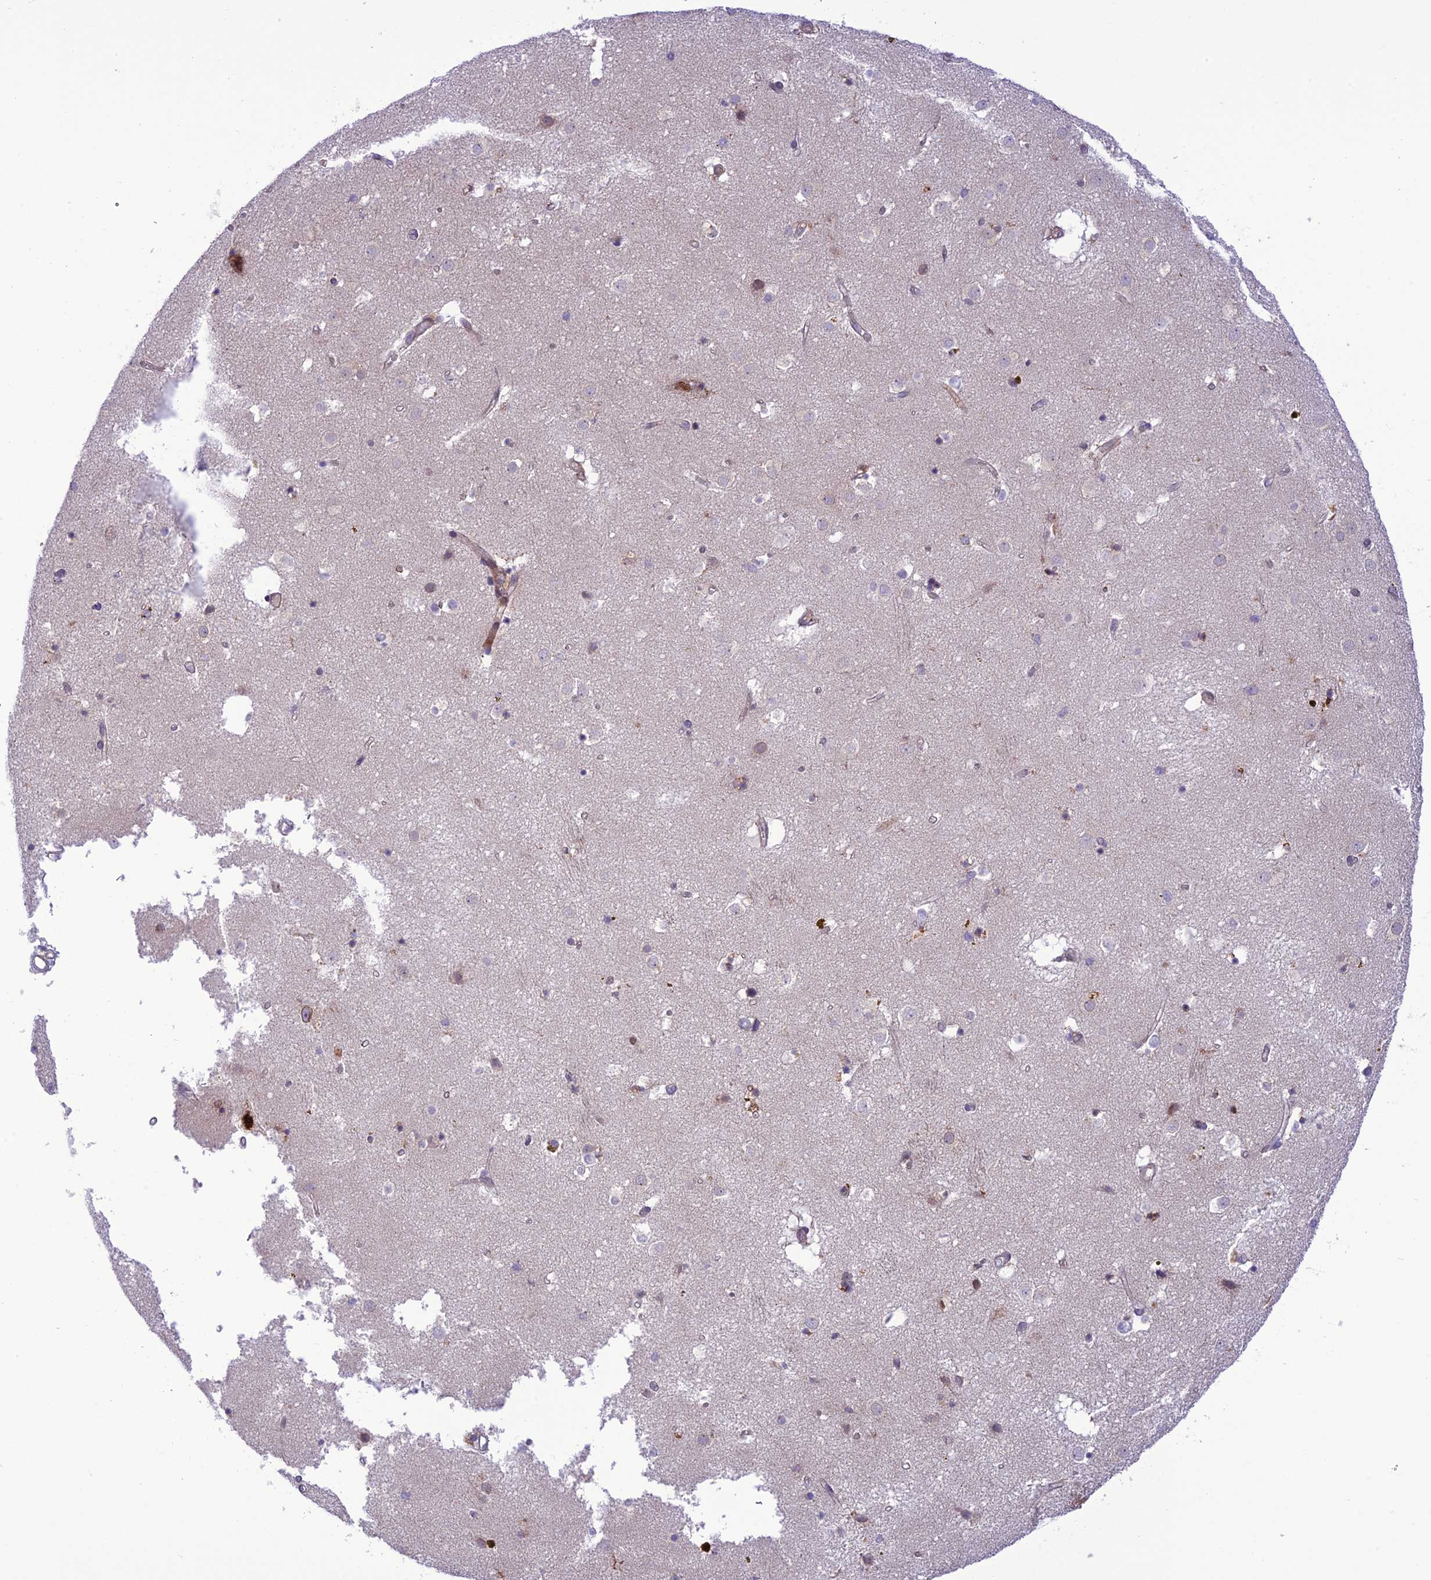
{"staining": {"intensity": "moderate", "quantity": "<25%", "location": "cytoplasmic/membranous"}, "tissue": "caudate", "cell_type": "Glial cells", "image_type": "normal", "snomed": [{"axis": "morphology", "description": "Normal tissue, NOS"}, {"axis": "topography", "description": "Lateral ventricle wall"}], "caption": "Immunohistochemical staining of normal caudate demonstrates <25% levels of moderate cytoplasmic/membranous protein expression in about <25% of glial cells. (IHC, brightfield microscopy, high magnification).", "gene": "JMY", "patient": {"sex": "male", "age": 70}}